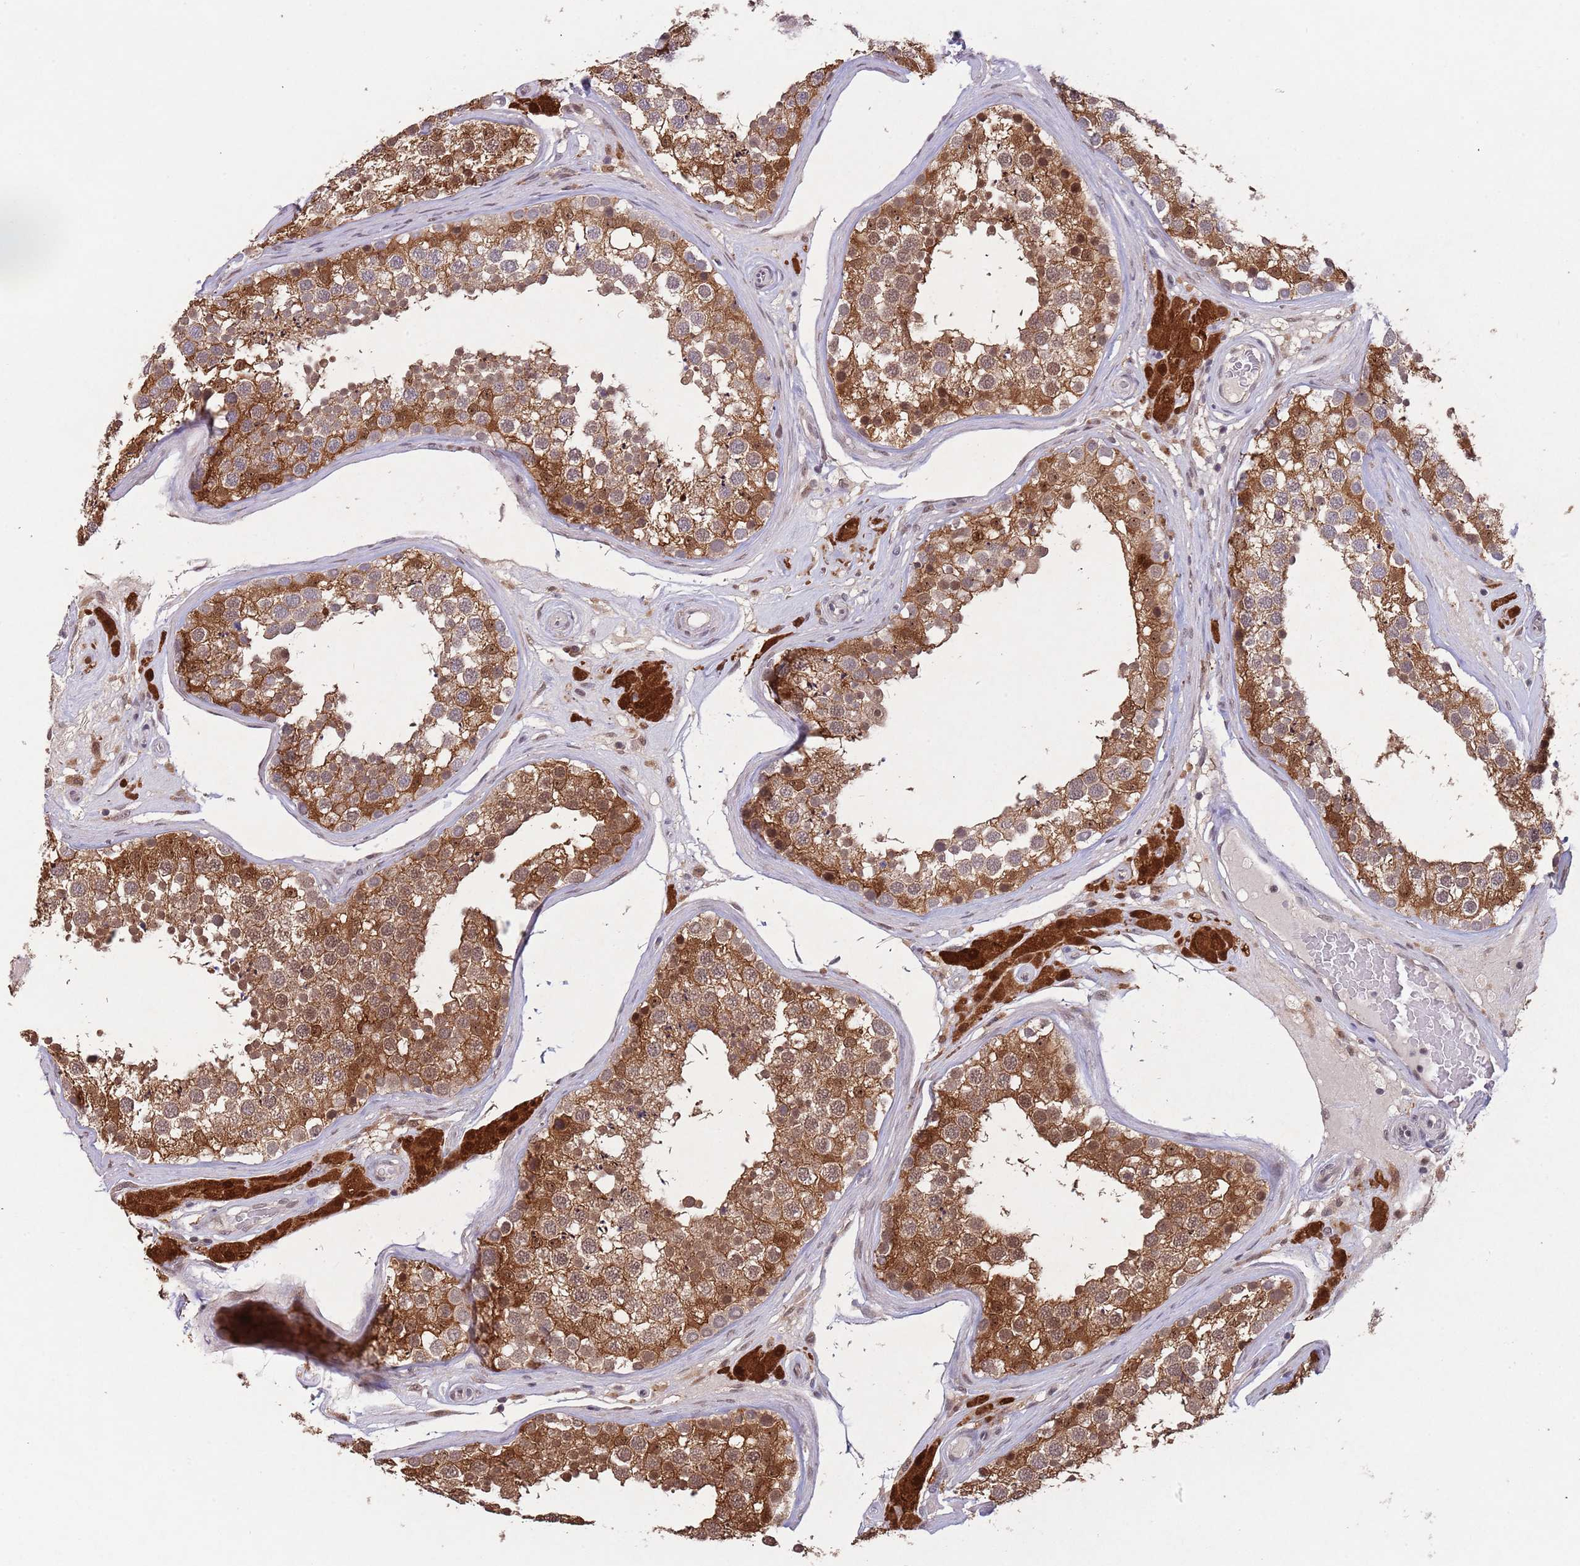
{"staining": {"intensity": "strong", "quantity": ">75%", "location": "cytoplasmic/membranous,nuclear"}, "tissue": "testis", "cell_type": "Cells in seminiferous ducts", "image_type": "normal", "snomed": [{"axis": "morphology", "description": "Normal tissue, NOS"}, {"axis": "topography", "description": "Testis"}], "caption": "Immunohistochemical staining of normal human testis reveals >75% levels of strong cytoplasmic/membranous,nuclear protein staining in approximately >75% of cells in seminiferous ducts.", "gene": "ZNF639", "patient": {"sex": "male", "age": 46}}